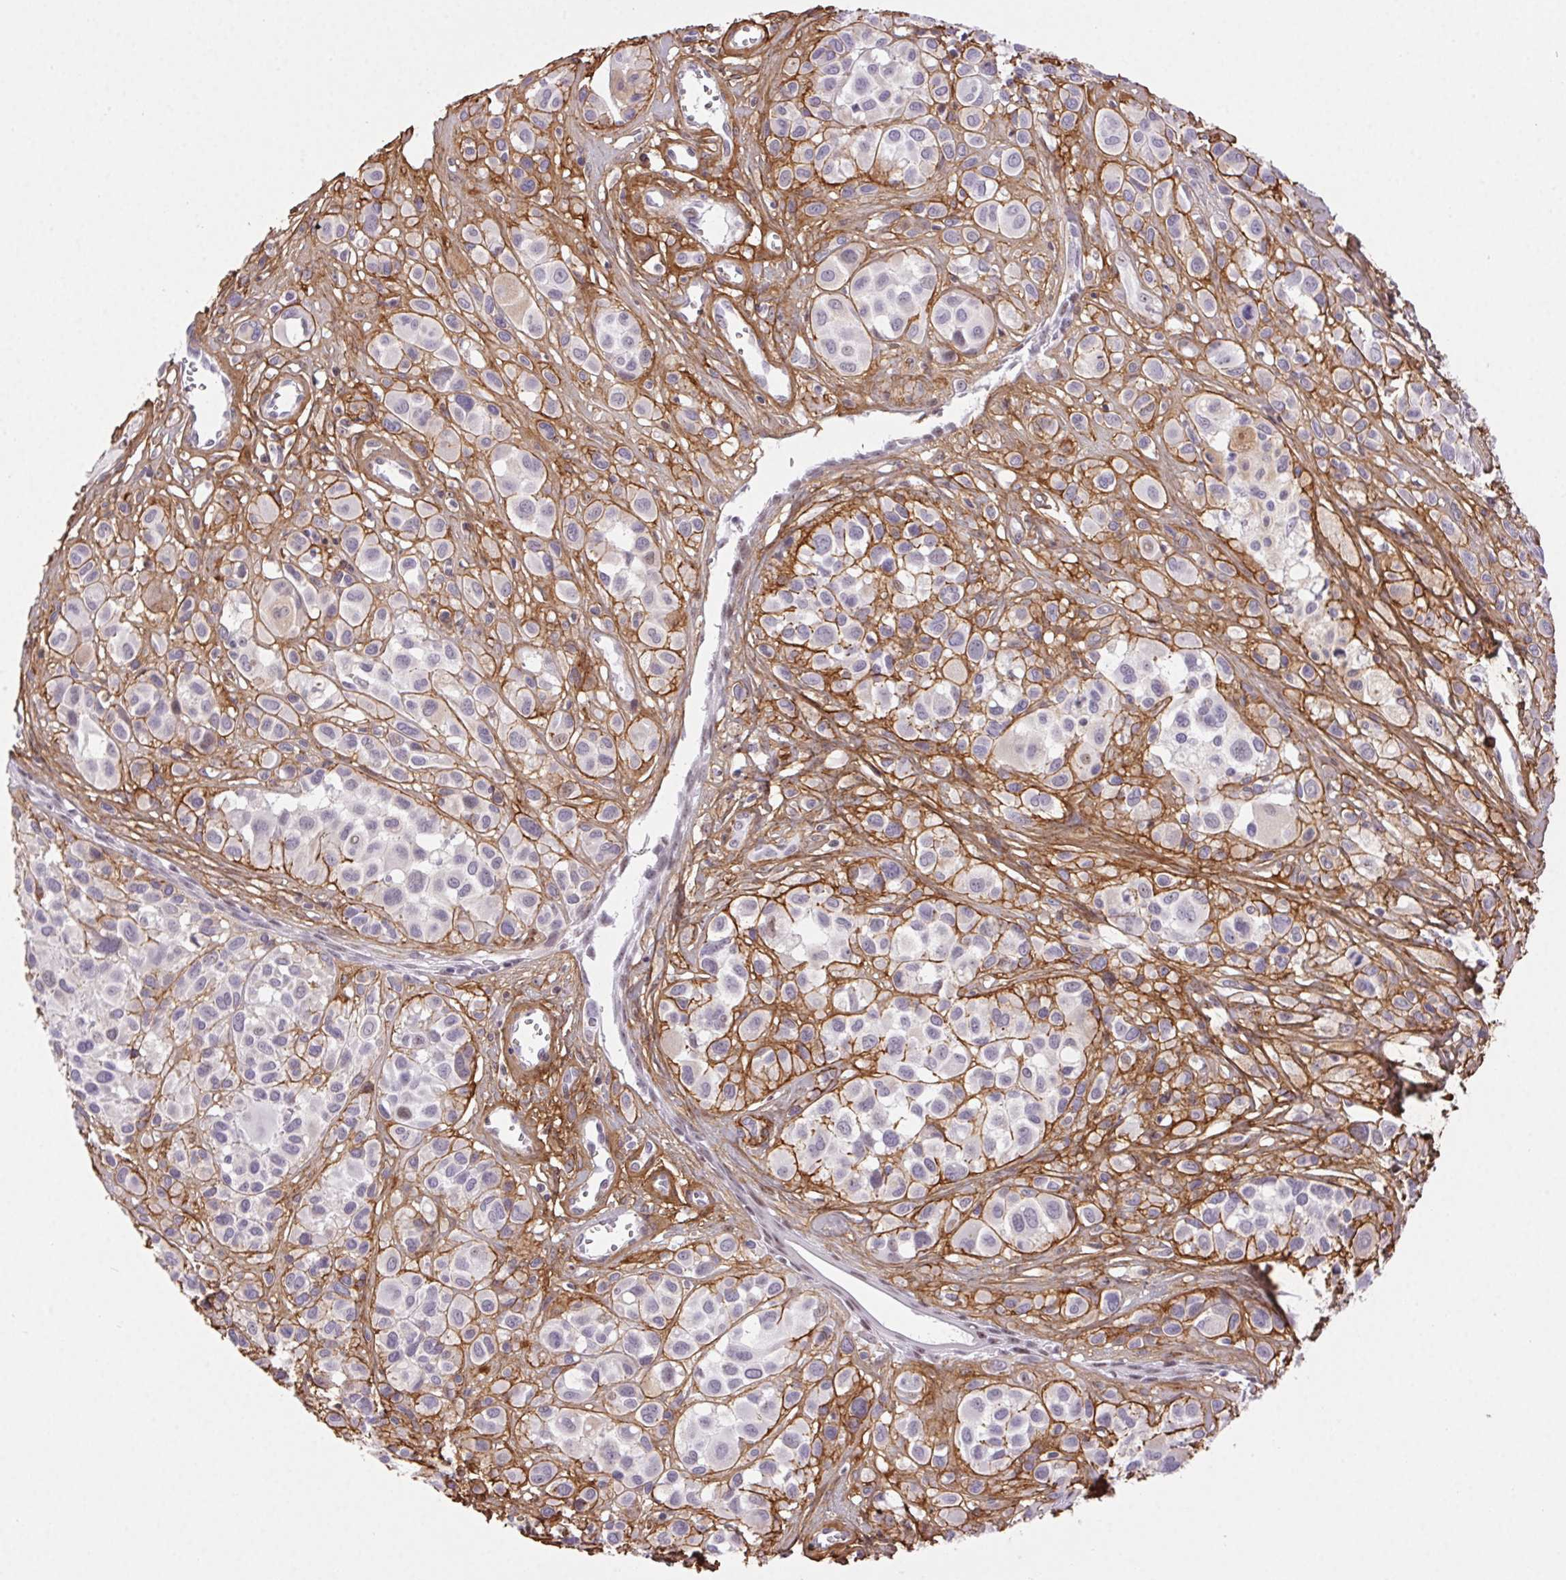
{"staining": {"intensity": "negative", "quantity": "none", "location": "none"}, "tissue": "melanoma", "cell_type": "Tumor cells", "image_type": "cancer", "snomed": [{"axis": "morphology", "description": "Malignant melanoma, NOS"}, {"axis": "topography", "description": "Skin"}], "caption": "Micrograph shows no protein expression in tumor cells of malignant melanoma tissue.", "gene": "PDZD2", "patient": {"sex": "male", "age": 77}}